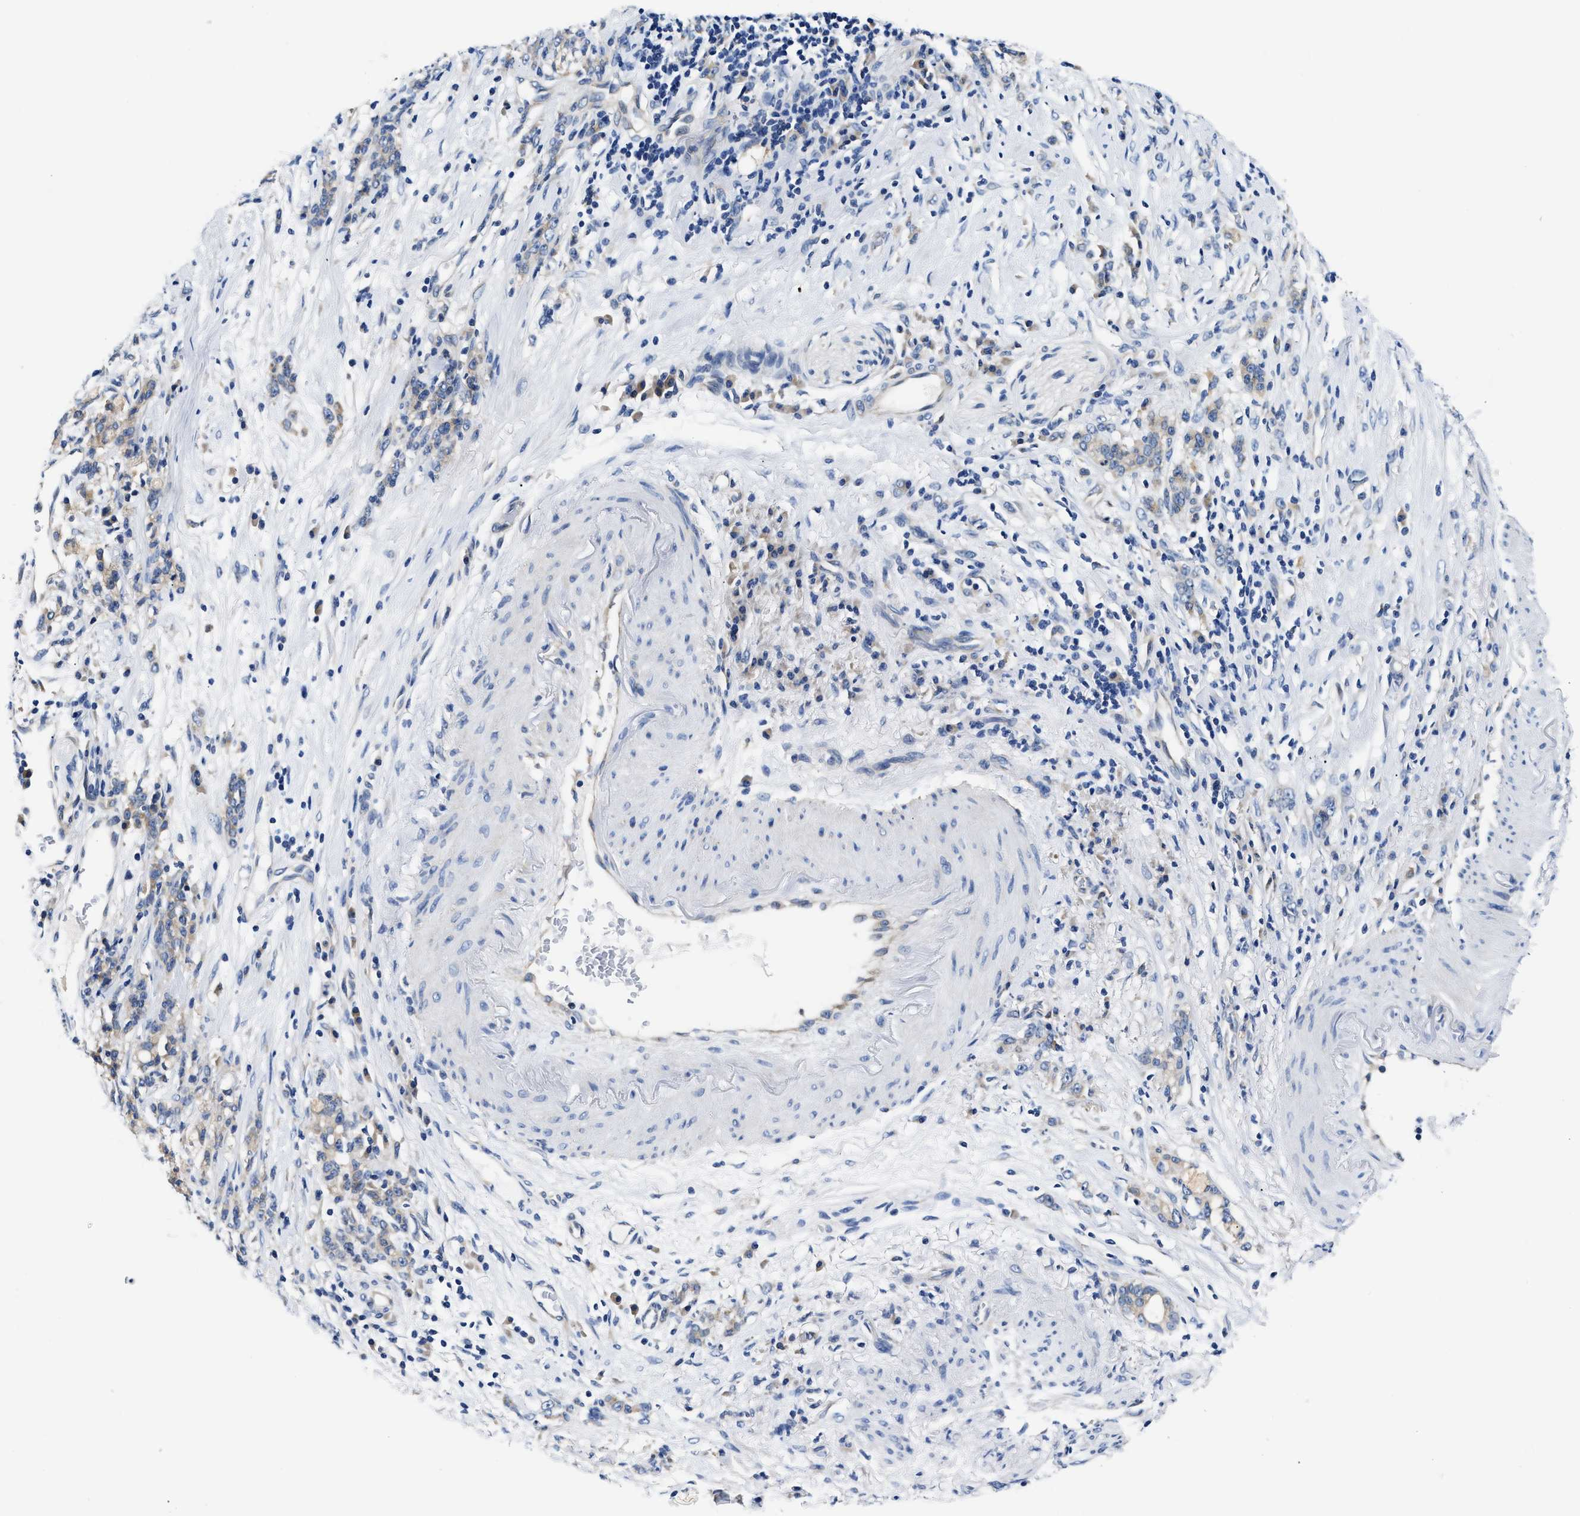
{"staining": {"intensity": "negative", "quantity": "none", "location": "none"}, "tissue": "stomach cancer", "cell_type": "Tumor cells", "image_type": "cancer", "snomed": [{"axis": "morphology", "description": "Adenocarcinoma, NOS"}, {"axis": "topography", "description": "Stomach, lower"}], "caption": "IHC histopathology image of neoplastic tissue: human adenocarcinoma (stomach) stained with DAB (3,3'-diaminobenzidine) displays no significant protein expression in tumor cells.", "gene": "FAM185A", "patient": {"sex": "male", "age": 88}}